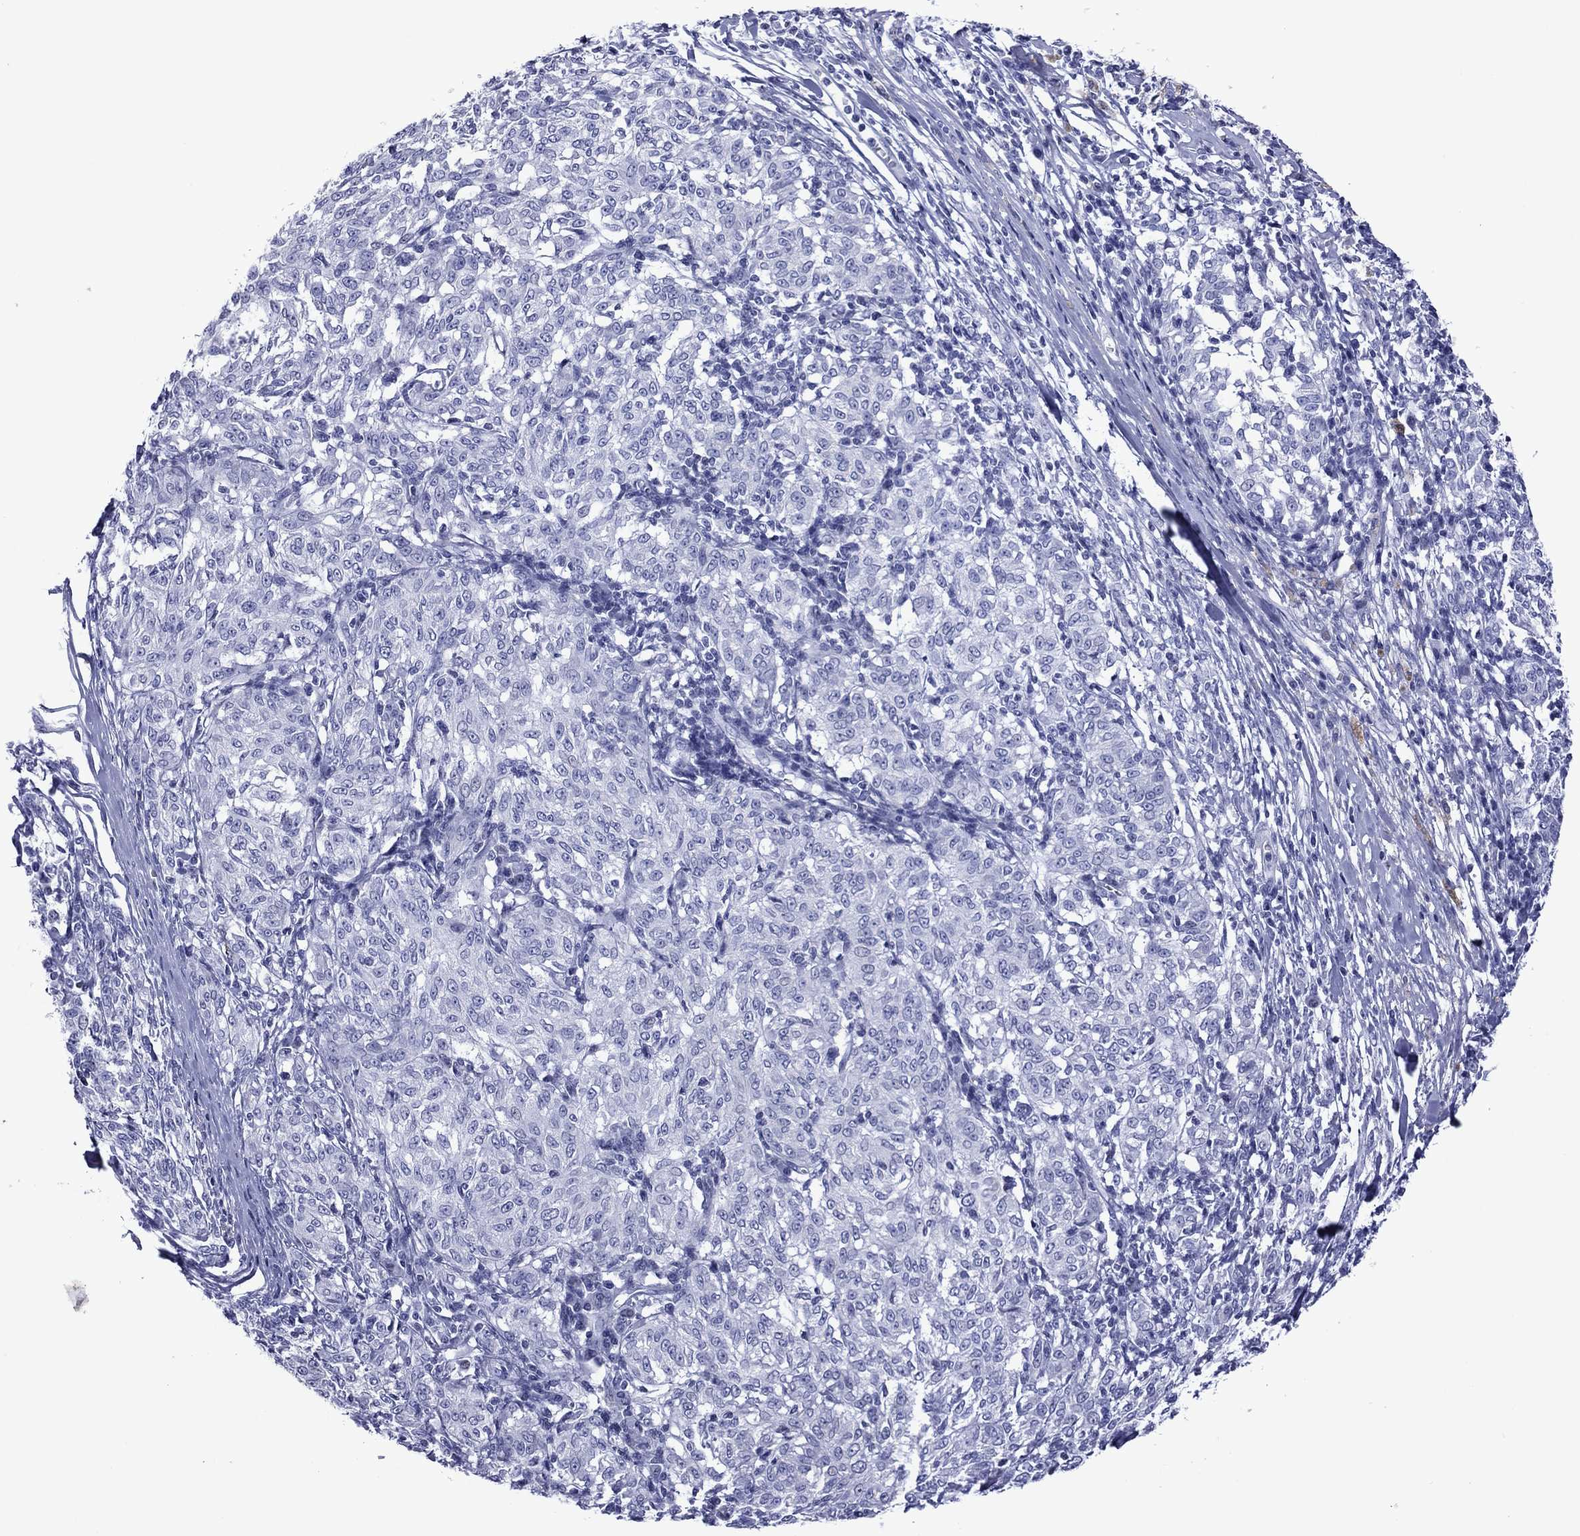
{"staining": {"intensity": "negative", "quantity": "none", "location": "none"}, "tissue": "melanoma", "cell_type": "Tumor cells", "image_type": "cancer", "snomed": [{"axis": "morphology", "description": "Malignant melanoma, NOS"}, {"axis": "topography", "description": "Skin"}], "caption": "Immunohistochemistry (IHC) histopathology image of human melanoma stained for a protein (brown), which displays no expression in tumor cells.", "gene": "PIWIL1", "patient": {"sex": "female", "age": 72}}